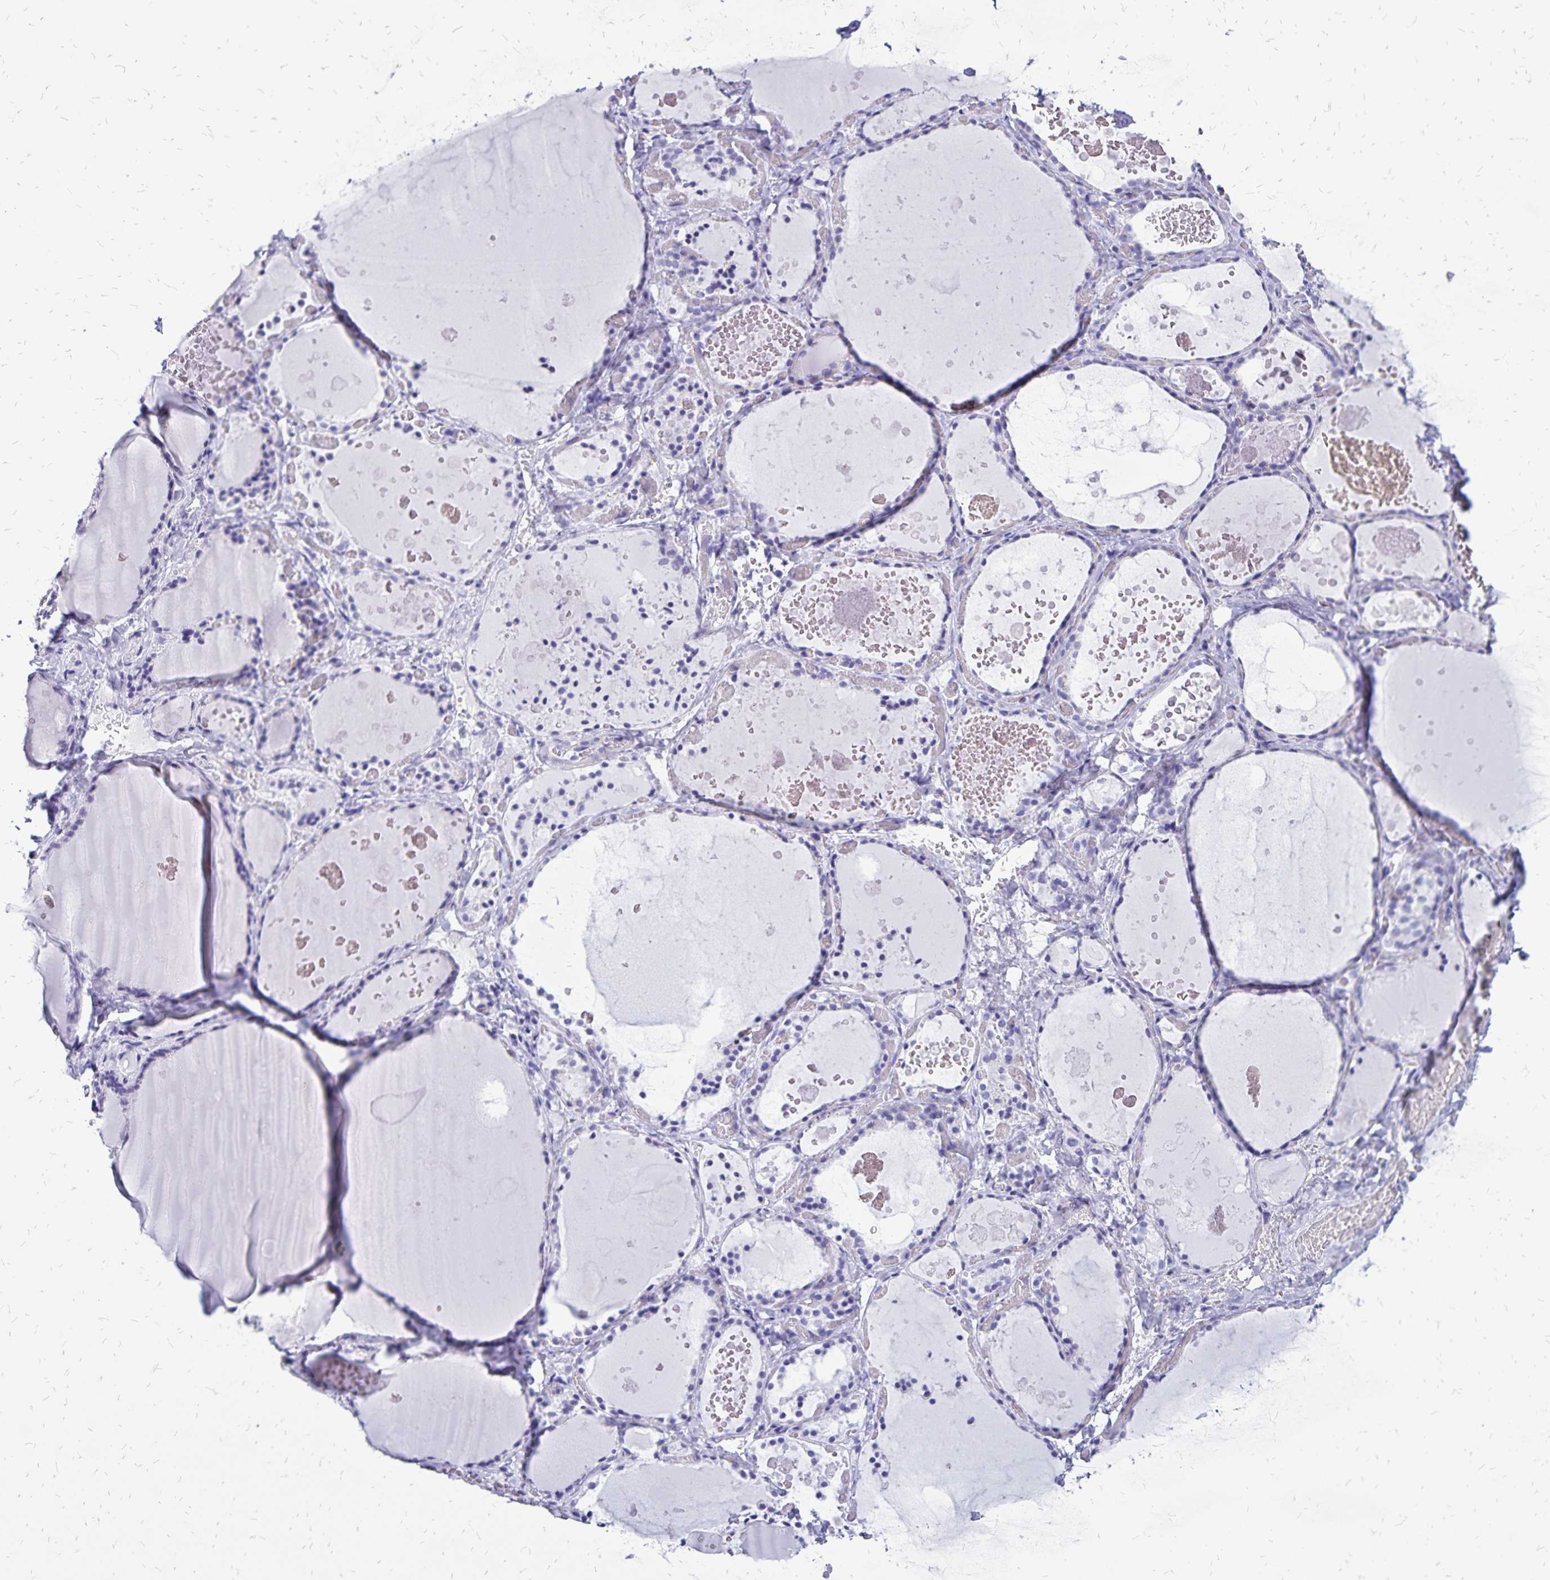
{"staining": {"intensity": "negative", "quantity": "none", "location": "none"}, "tissue": "thyroid gland", "cell_type": "Glandular cells", "image_type": "normal", "snomed": [{"axis": "morphology", "description": "Normal tissue, NOS"}, {"axis": "topography", "description": "Thyroid gland"}], "caption": "Immunohistochemistry (IHC) of benign thyroid gland displays no expression in glandular cells.", "gene": "HMGB3", "patient": {"sex": "female", "age": 56}}